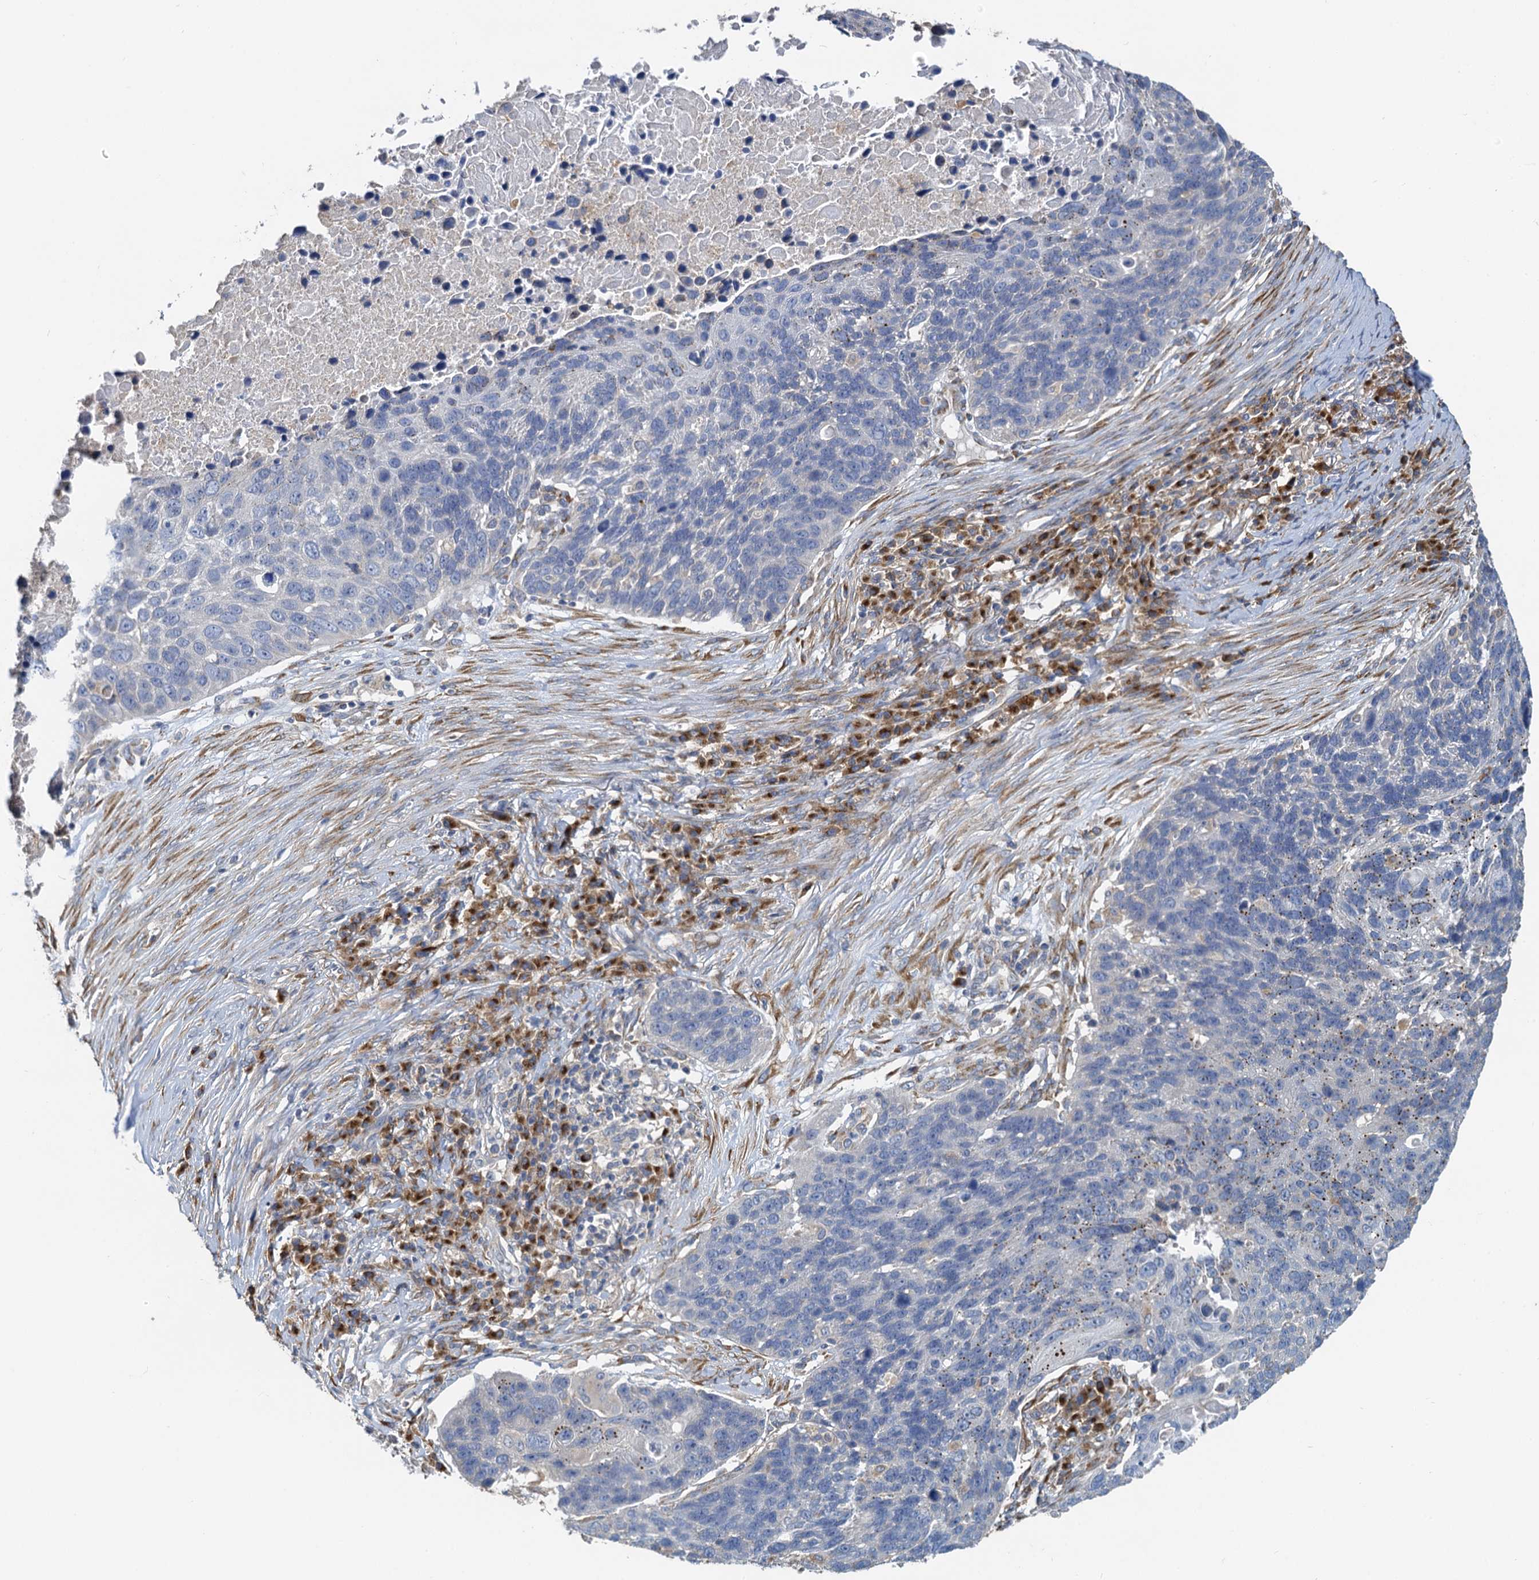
{"staining": {"intensity": "weak", "quantity": "<25%", "location": "cytoplasmic/membranous"}, "tissue": "lung cancer", "cell_type": "Tumor cells", "image_type": "cancer", "snomed": [{"axis": "morphology", "description": "Normal tissue, NOS"}, {"axis": "morphology", "description": "Squamous cell carcinoma, NOS"}, {"axis": "topography", "description": "Lymph node"}, {"axis": "topography", "description": "Lung"}], "caption": "Immunohistochemistry of lung cancer (squamous cell carcinoma) shows no positivity in tumor cells.", "gene": "NKAPD1", "patient": {"sex": "male", "age": 66}}